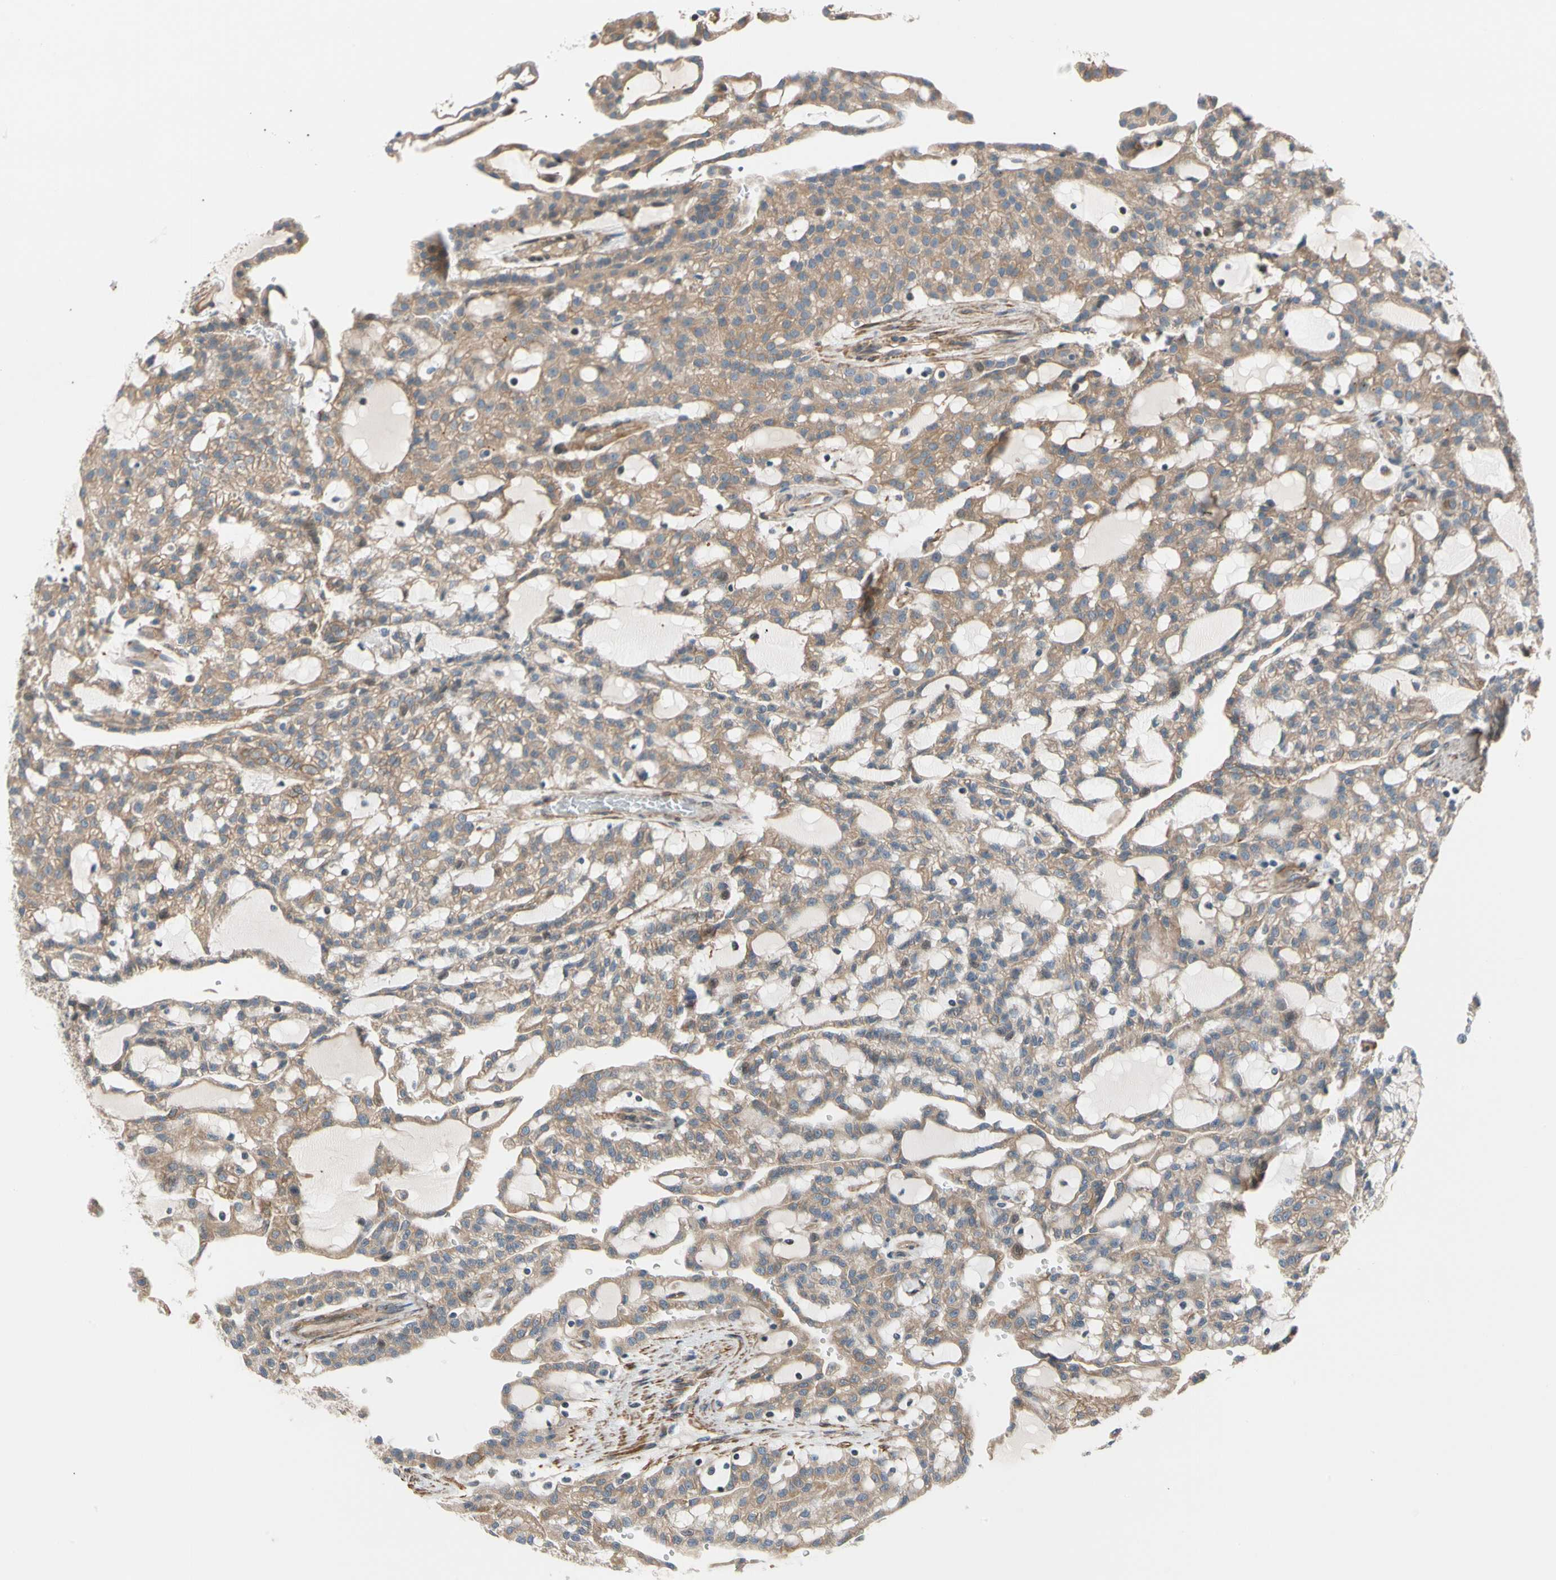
{"staining": {"intensity": "weak", "quantity": ">75%", "location": "cytoplasmic/membranous"}, "tissue": "renal cancer", "cell_type": "Tumor cells", "image_type": "cancer", "snomed": [{"axis": "morphology", "description": "Adenocarcinoma, NOS"}, {"axis": "topography", "description": "Kidney"}], "caption": "Immunohistochemistry (IHC) histopathology image of human adenocarcinoma (renal) stained for a protein (brown), which exhibits low levels of weak cytoplasmic/membranous positivity in about >75% of tumor cells.", "gene": "LIMK2", "patient": {"sex": "male", "age": 63}}